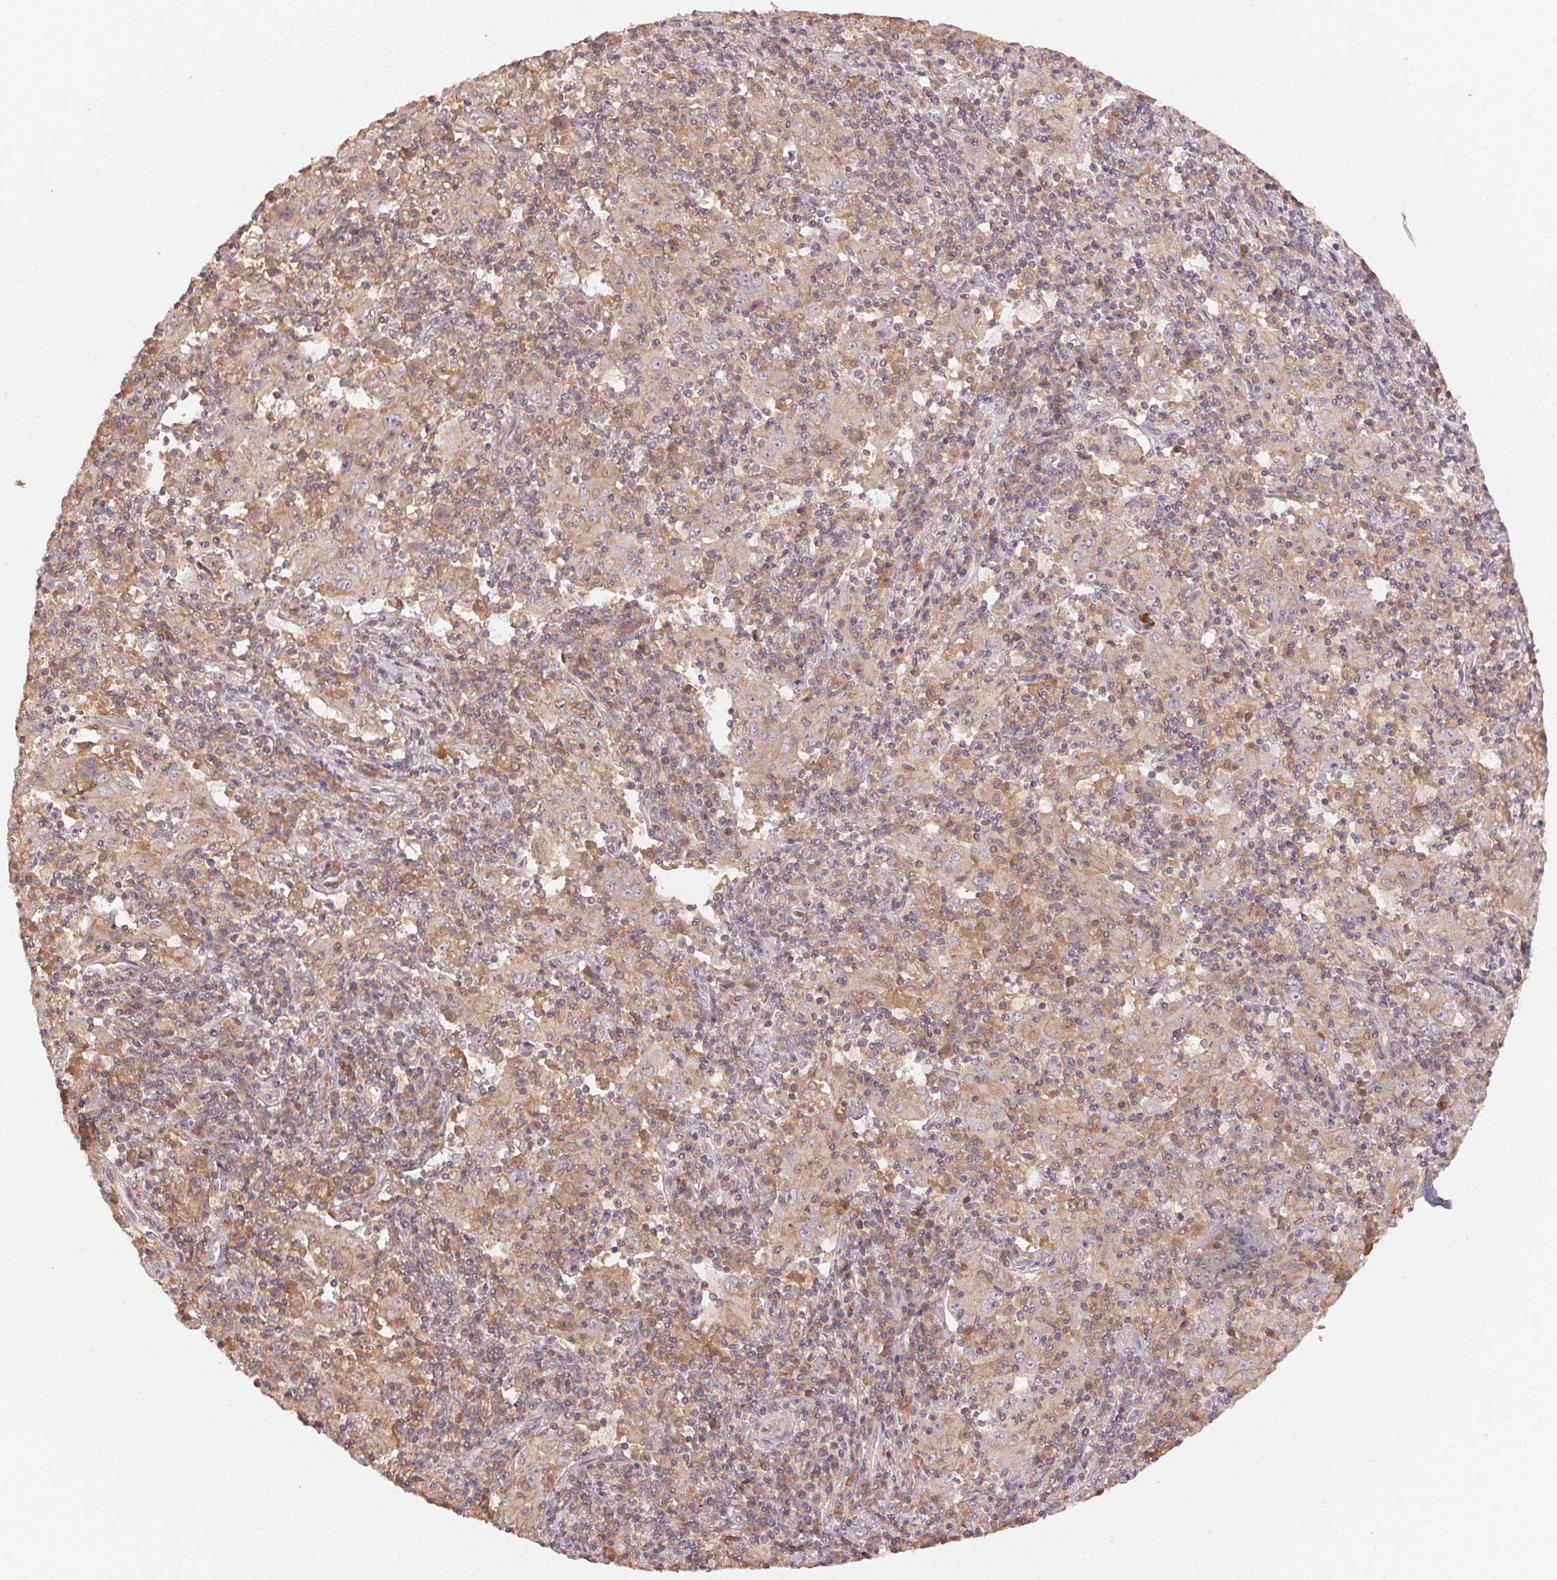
{"staining": {"intensity": "weak", "quantity": ">75%", "location": "cytoplasmic/membranous"}, "tissue": "pancreatic cancer", "cell_type": "Tumor cells", "image_type": "cancer", "snomed": [{"axis": "morphology", "description": "Adenocarcinoma, NOS"}, {"axis": "topography", "description": "Pancreas"}], "caption": "A brown stain shows weak cytoplasmic/membranous positivity of a protein in human pancreatic cancer (adenocarcinoma) tumor cells. Nuclei are stained in blue.", "gene": "MAPKAPK2", "patient": {"sex": "male", "age": 63}}